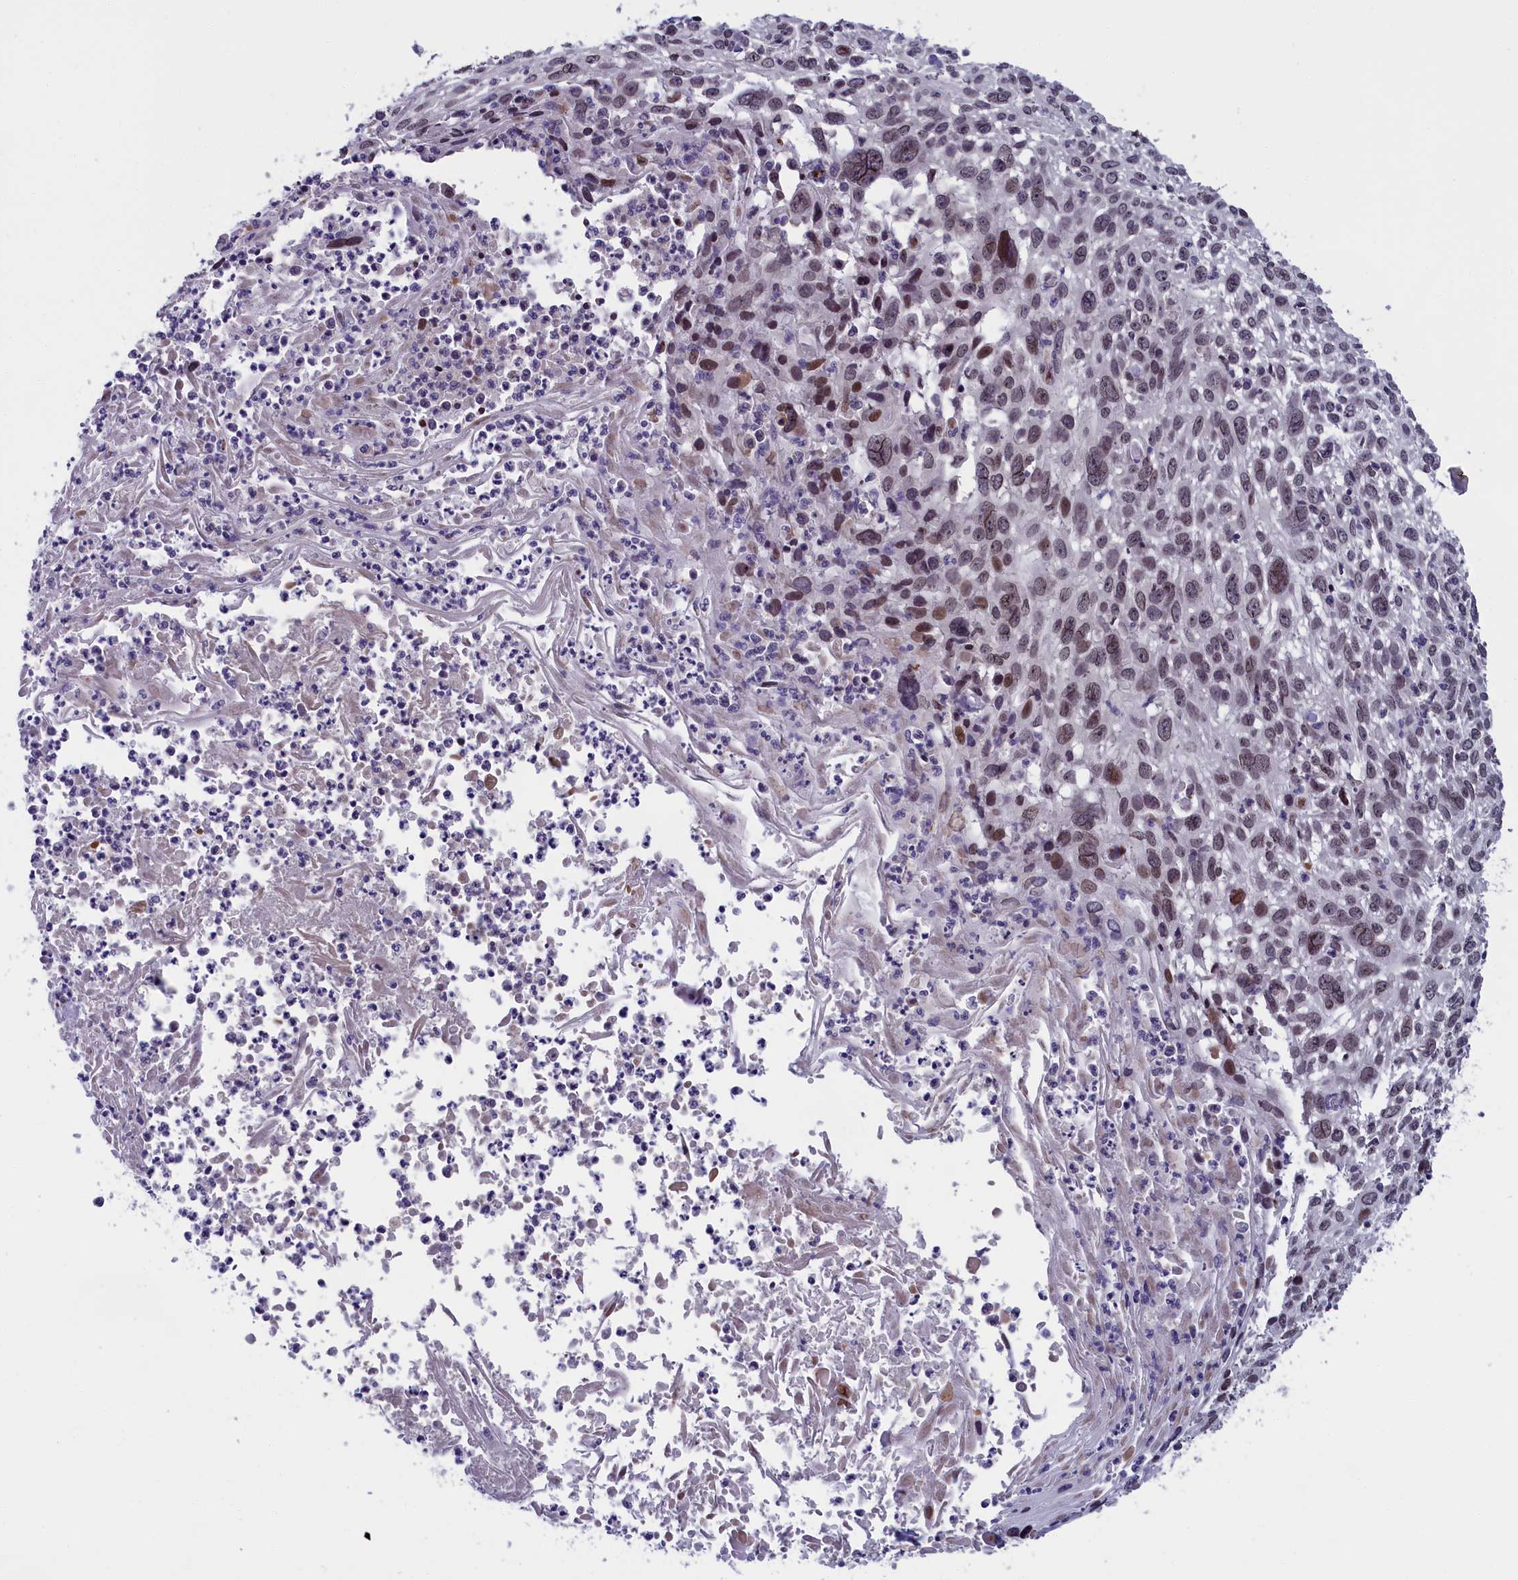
{"staining": {"intensity": "moderate", "quantity": "<25%", "location": "nuclear"}, "tissue": "cervical cancer", "cell_type": "Tumor cells", "image_type": "cancer", "snomed": [{"axis": "morphology", "description": "Squamous cell carcinoma, NOS"}, {"axis": "topography", "description": "Cervix"}], "caption": "Immunohistochemical staining of squamous cell carcinoma (cervical) shows low levels of moderate nuclear expression in approximately <25% of tumor cells. The protein is stained brown, and the nuclei are stained in blue (DAB IHC with brightfield microscopy, high magnification).", "gene": "GPSM1", "patient": {"sex": "female", "age": 51}}